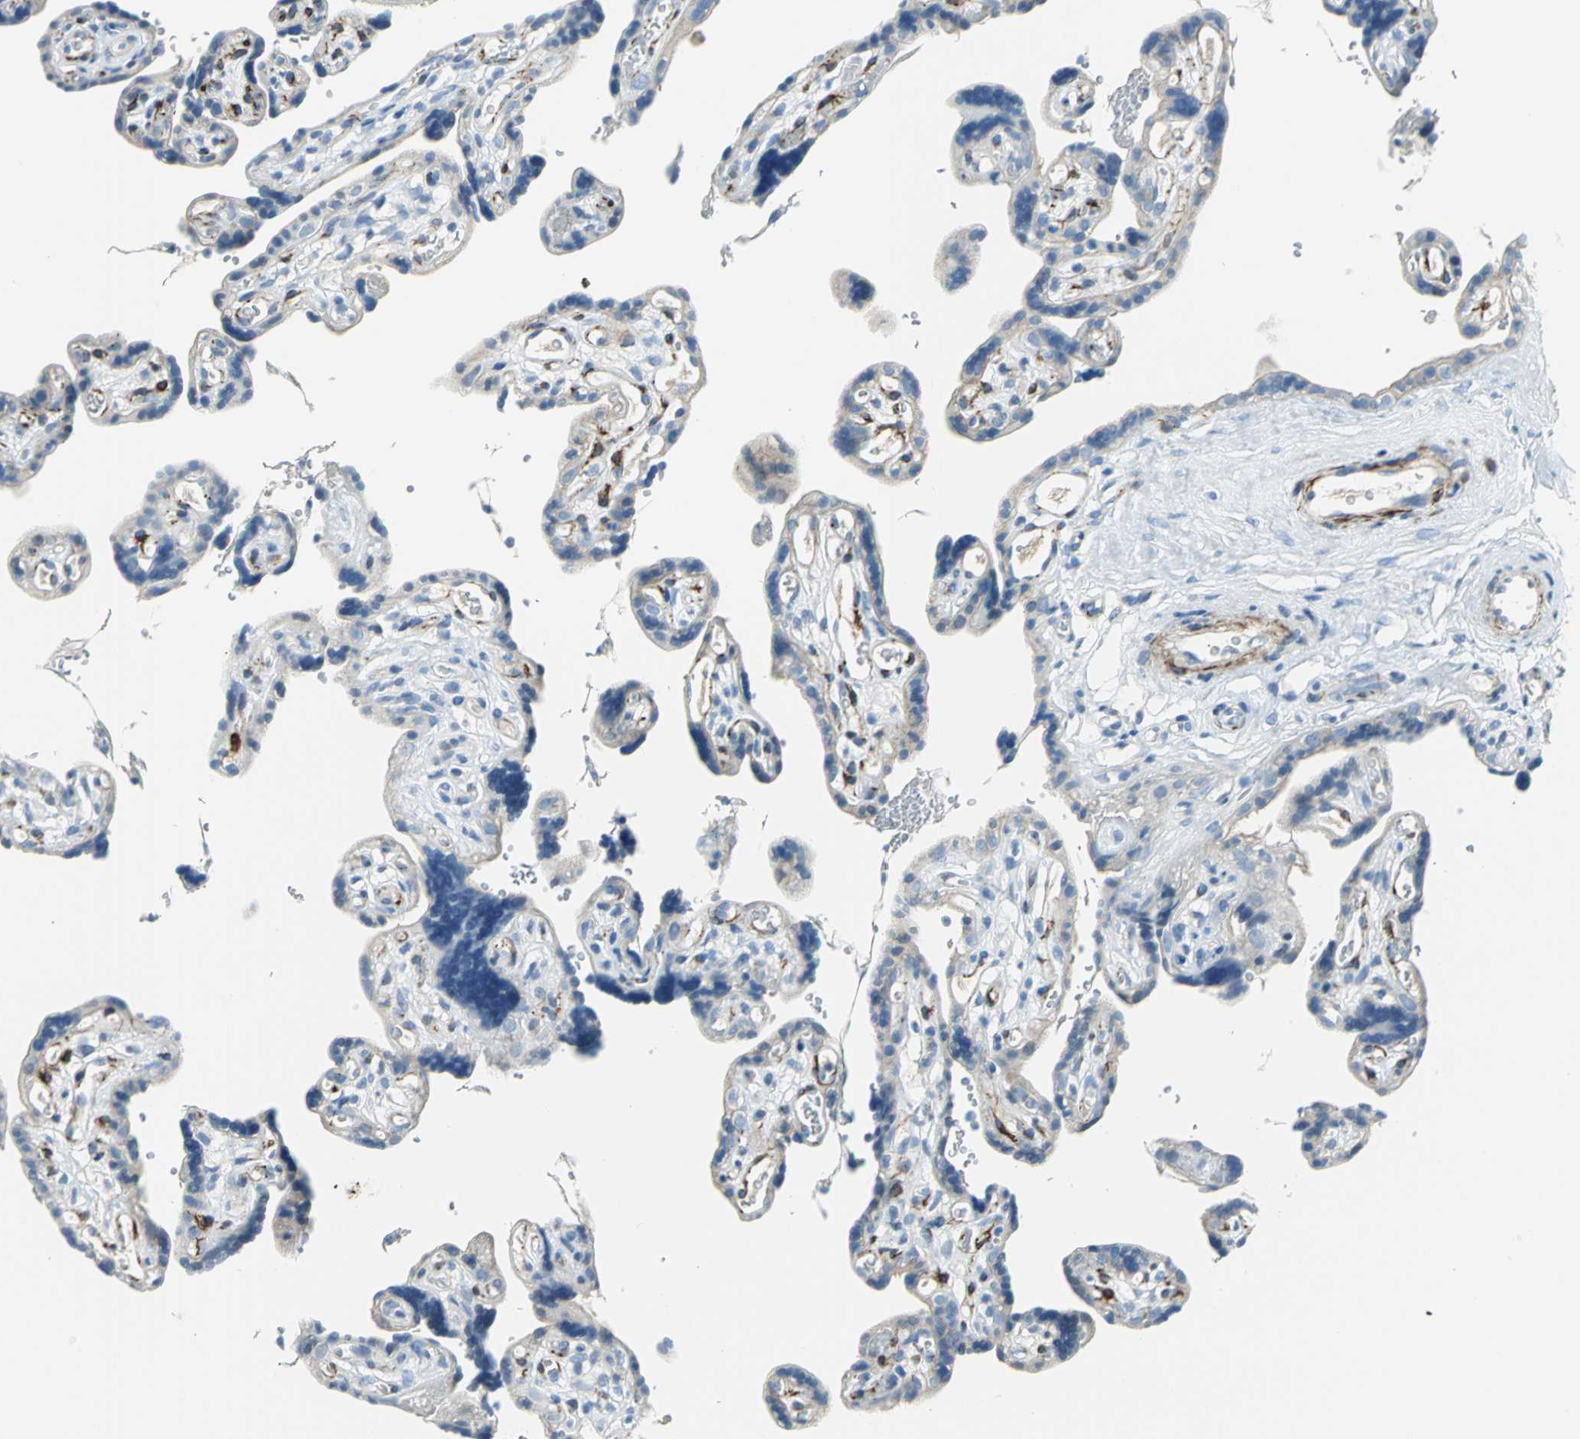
{"staining": {"intensity": "weak", "quantity": "25%-75%", "location": "cytoplasmic/membranous"}, "tissue": "placenta", "cell_type": "Decidual cells", "image_type": "normal", "snomed": [{"axis": "morphology", "description": "Normal tissue, NOS"}, {"axis": "topography", "description": "Placenta"}], "caption": "A photomicrograph of human placenta stained for a protein demonstrates weak cytoplasmic/membranous brown staining in decidual cells.", "gene": "ALOX15", "patient": {"sex": "female", "age": 30}}